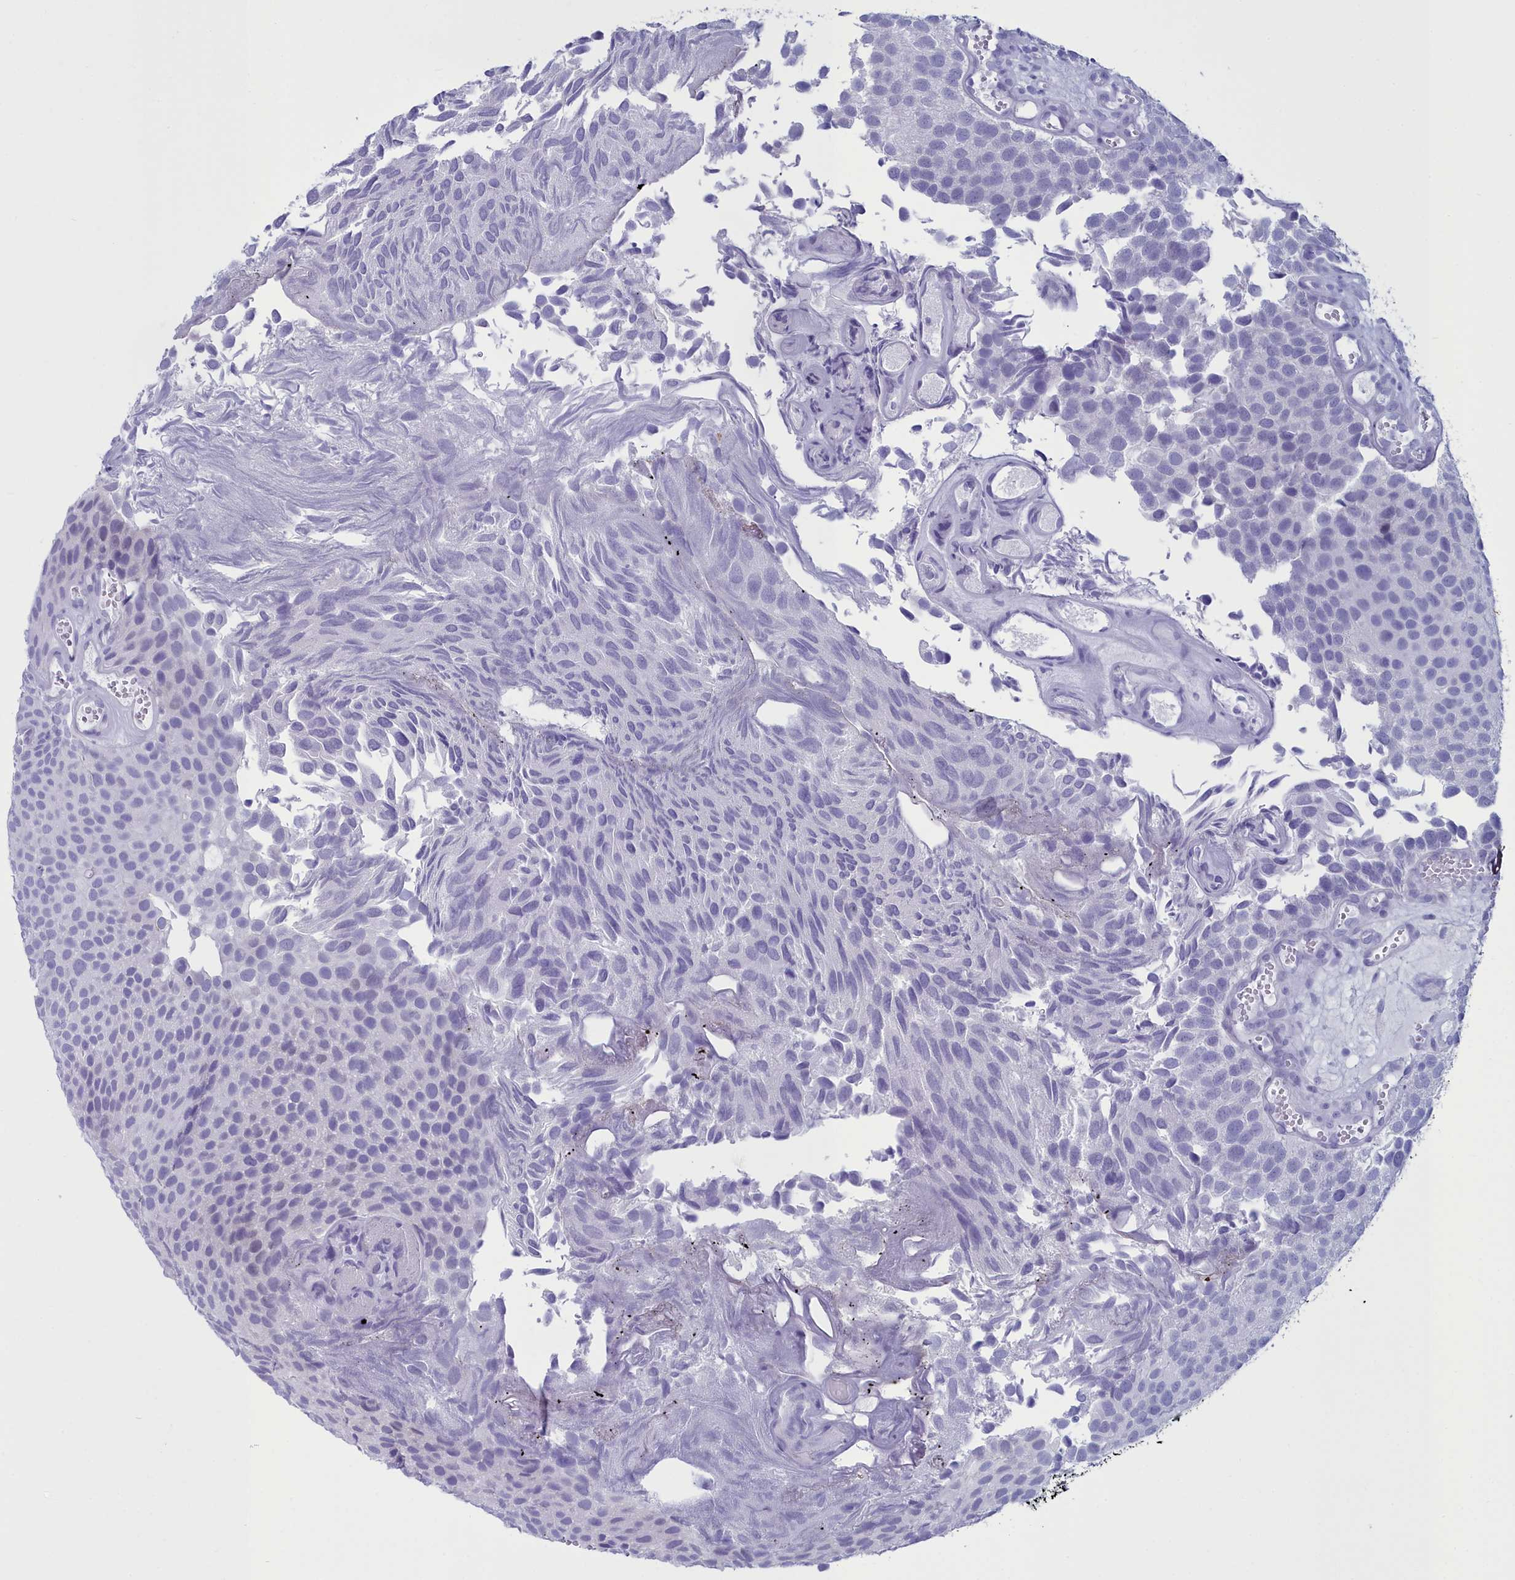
{"staining": {"intensity": "negative", "quantity": "none", "location": "none"}, "tissue": "urothelial cancer", "cell_type": "Tumor cells", "image_type": "cancer", "snomed": [{"axis": "morphology", "description": "Urothelial carcinoma, Low grade"}, {"axis": "topography", "description": "Urinary bladder"}], "caption": "A micrograph of urothelial cancer stained for a protein exhibits no brown staining in tumor cells. (DAB (3,3'-diaminobenzidine) immunohistochemistry with hematoxylin counter stain).", "gene": "MAP6", "patient": {"sex": "male", "age": 89}}